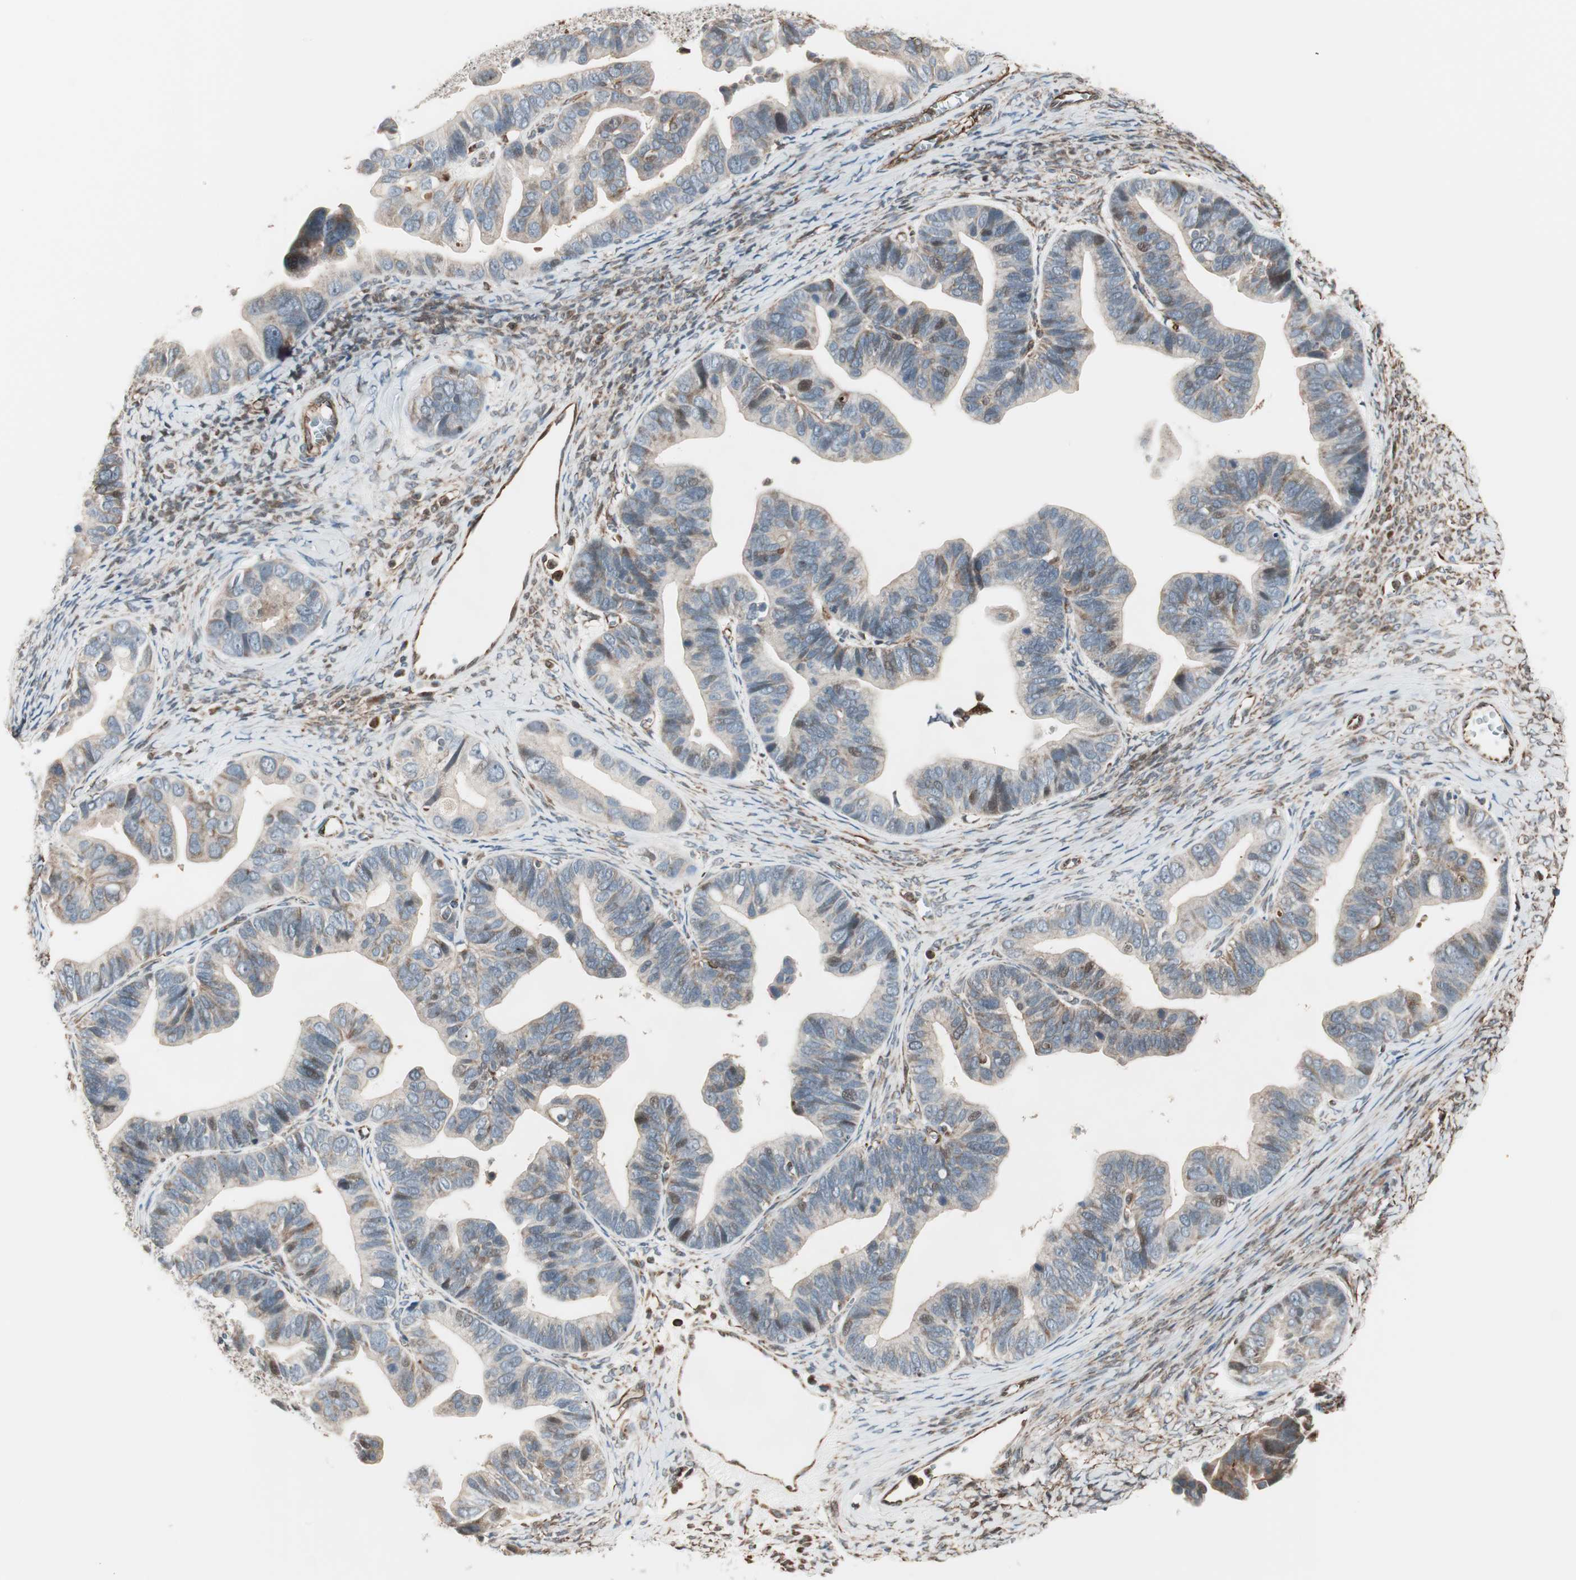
{"staining": {"intensity": "moderate", "quantity": "25%-75%", "location": "cytoplasmic/membranous,nuclear"}, "tissue": "ovarian cancer", "cell_type": "Tumor cells", "image_type": "cancer", "snomed": [{"axis": "morphology", "description": "Cystadenocarcinoma, serous, NOS"}, {"axis": "topography", "description": "Ovary"}], "caption": "Immunohistochemical staining of serous cystadenocarcinoma (ovarian) reveals moderate cytoplasmic/membranous and nuclear protein expression in about 25%-75% of tumor cells.", "gene": "MAD2L2", "patient": {"sex": "female", "age": 56}}